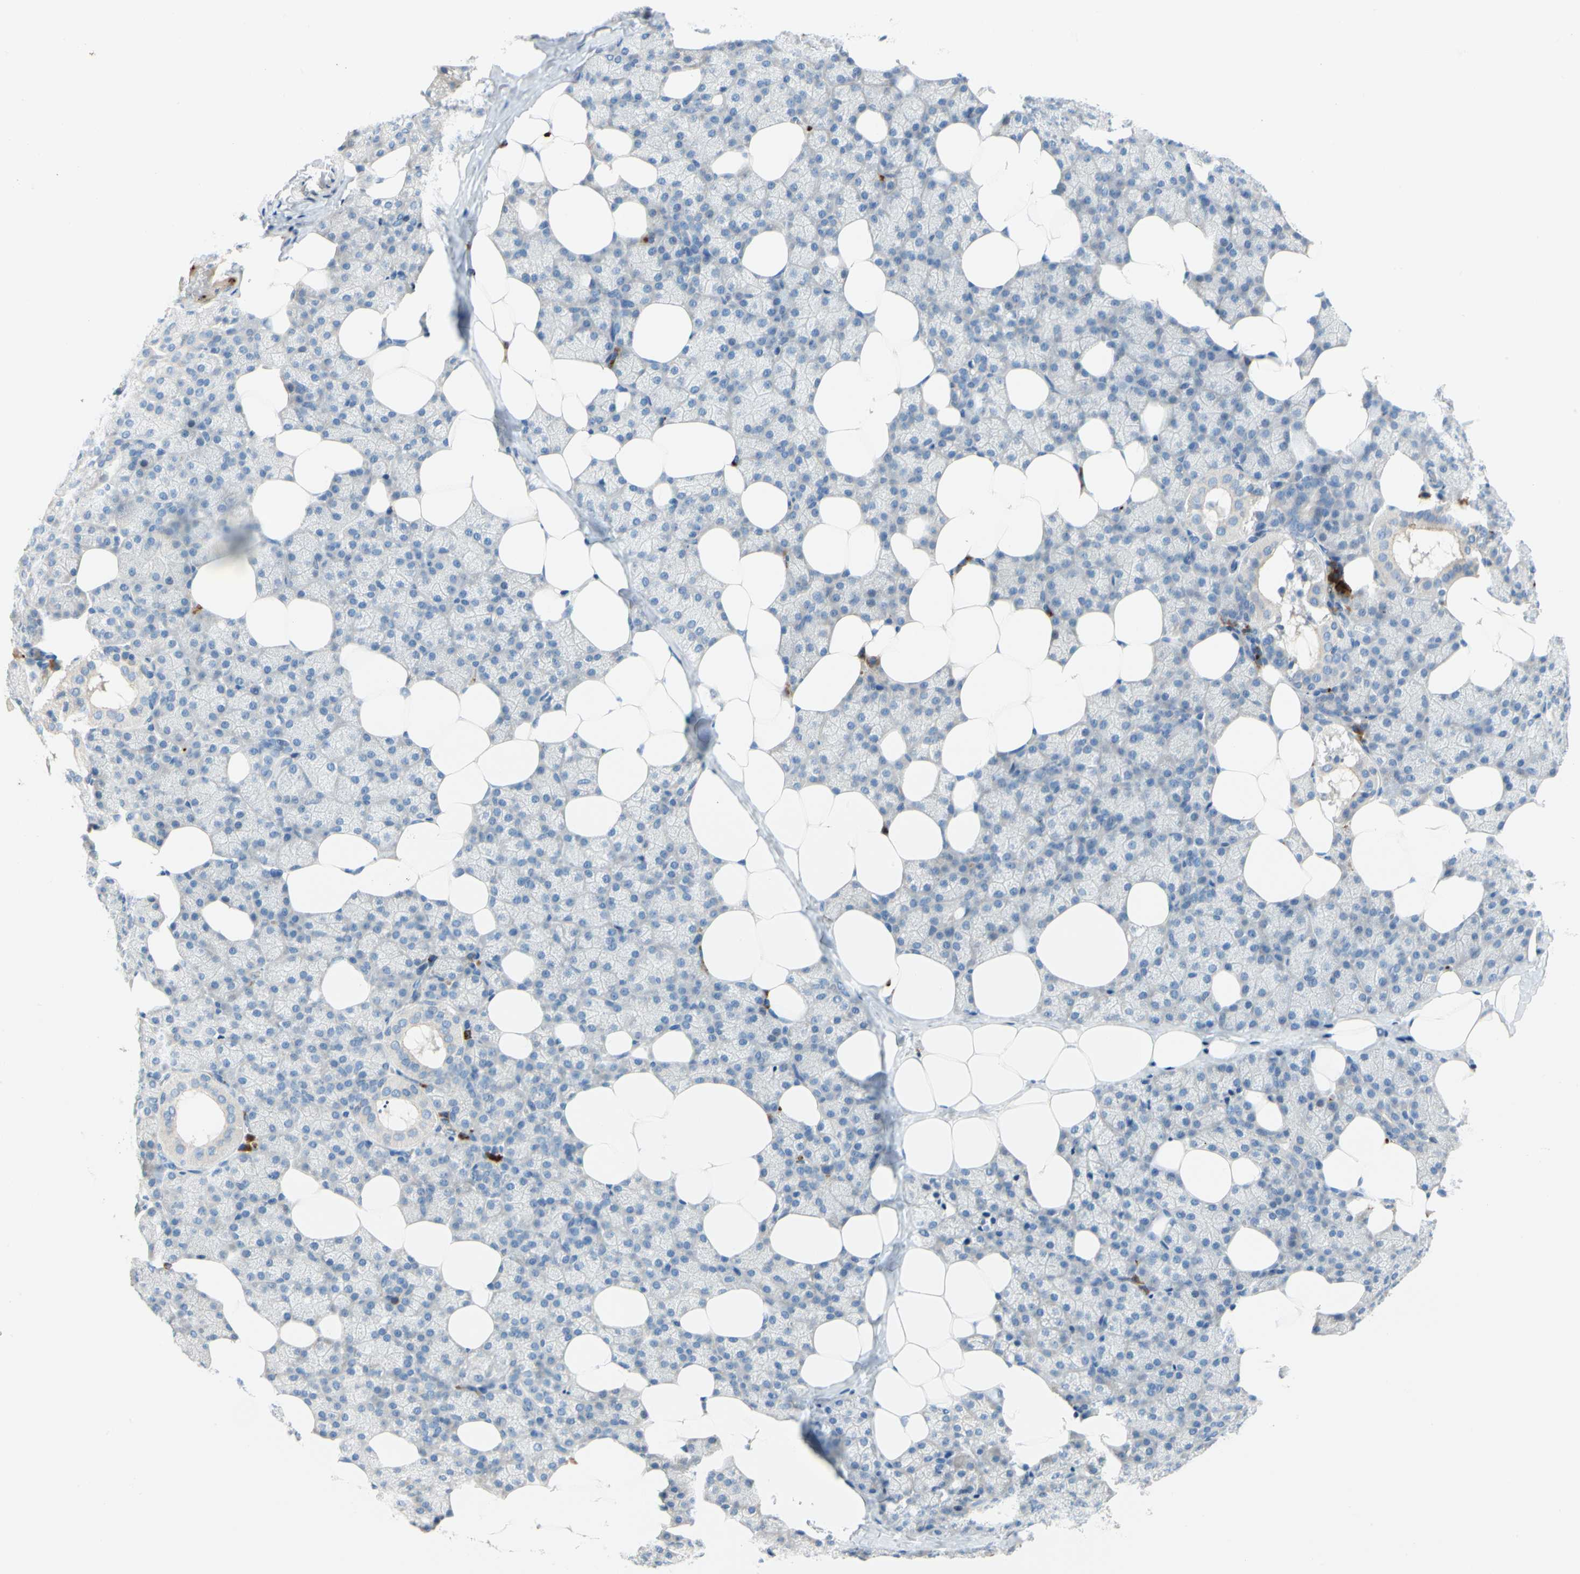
{"staining": {"intensity": "negative", "quantity": "none", "location": "none"}, "tissue": "salivary gland", "cell_type": "Glandular cells", "image_type": "normal", "snomed": [{"axis": "morphology", "description": "Normal tissue, NOS"}, {"axis": "topography", "description": "Lymph node"}, {"axis": "topography", "description": "Salivary gland"}], "caption": "Image shows no significant protein expression in glandular cells of benign salivary gland. (DAB (3,3'-diaminobenzidine) immunohistochemistry visualized using brightfield microscopy, high magnification).", "gene": "ENSG00000288796", "patient": {"sex": "male", "age": 8}}